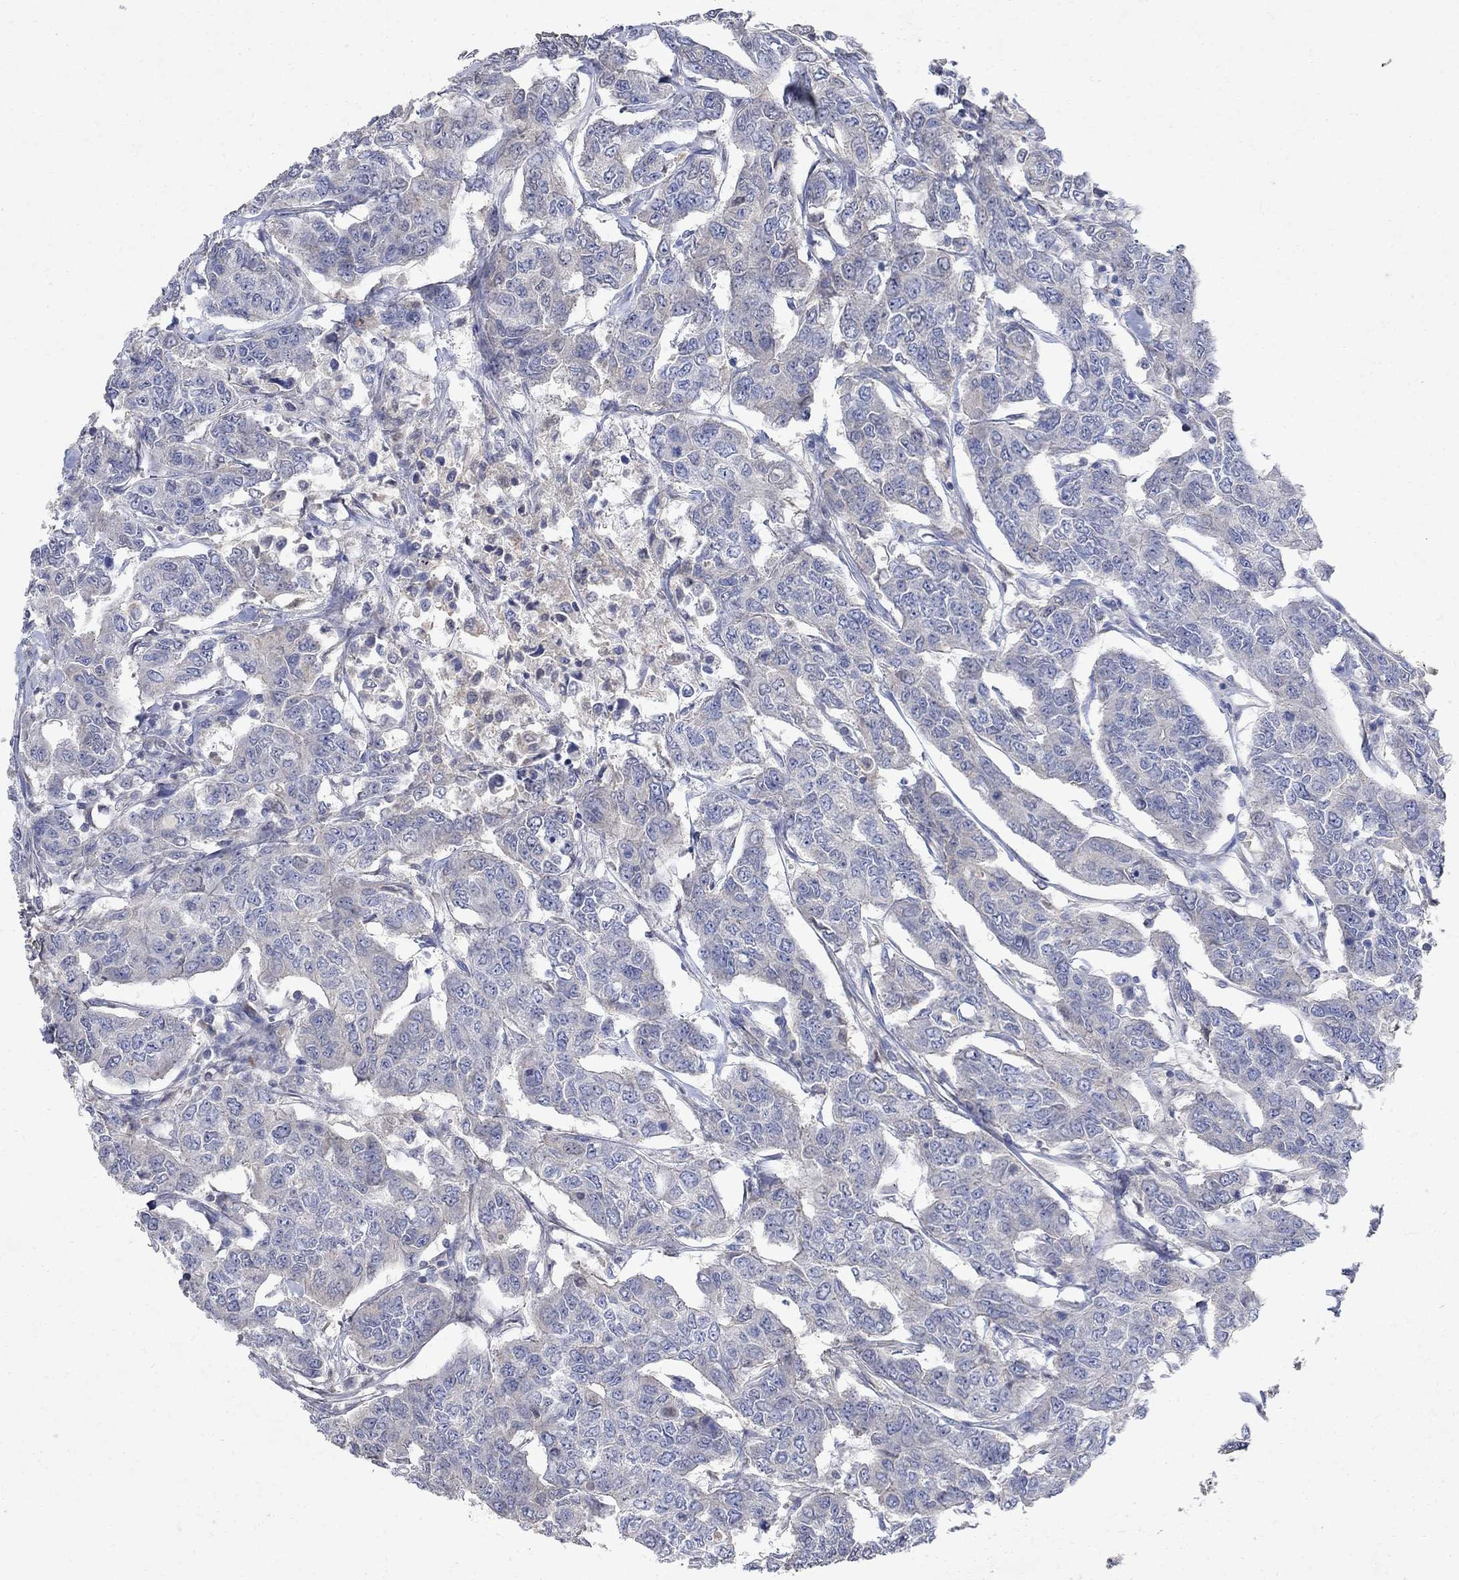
{"staining": {"intensity": "negative", "quantity": "none", "location": "none"}, "tissue": "breast cancer", "cell_type": "Tumor cells", "image_type": "cancer", "snomed": [{"axis": "morphology", "description": "Duct carcinoma"}, {"axis": "topography", "description": "Breast"}], "caption": "High magnification brightfield microscopy of intraductal carcinoma (breast) stained with DAB (brown) and counterstained with hematoxylin (blue): tumor cells show no significant expression. (DAB immunohistochemistry, high magnification).", "gene": "TMEM169", "patient": {"sex": "female", "age": 88}}